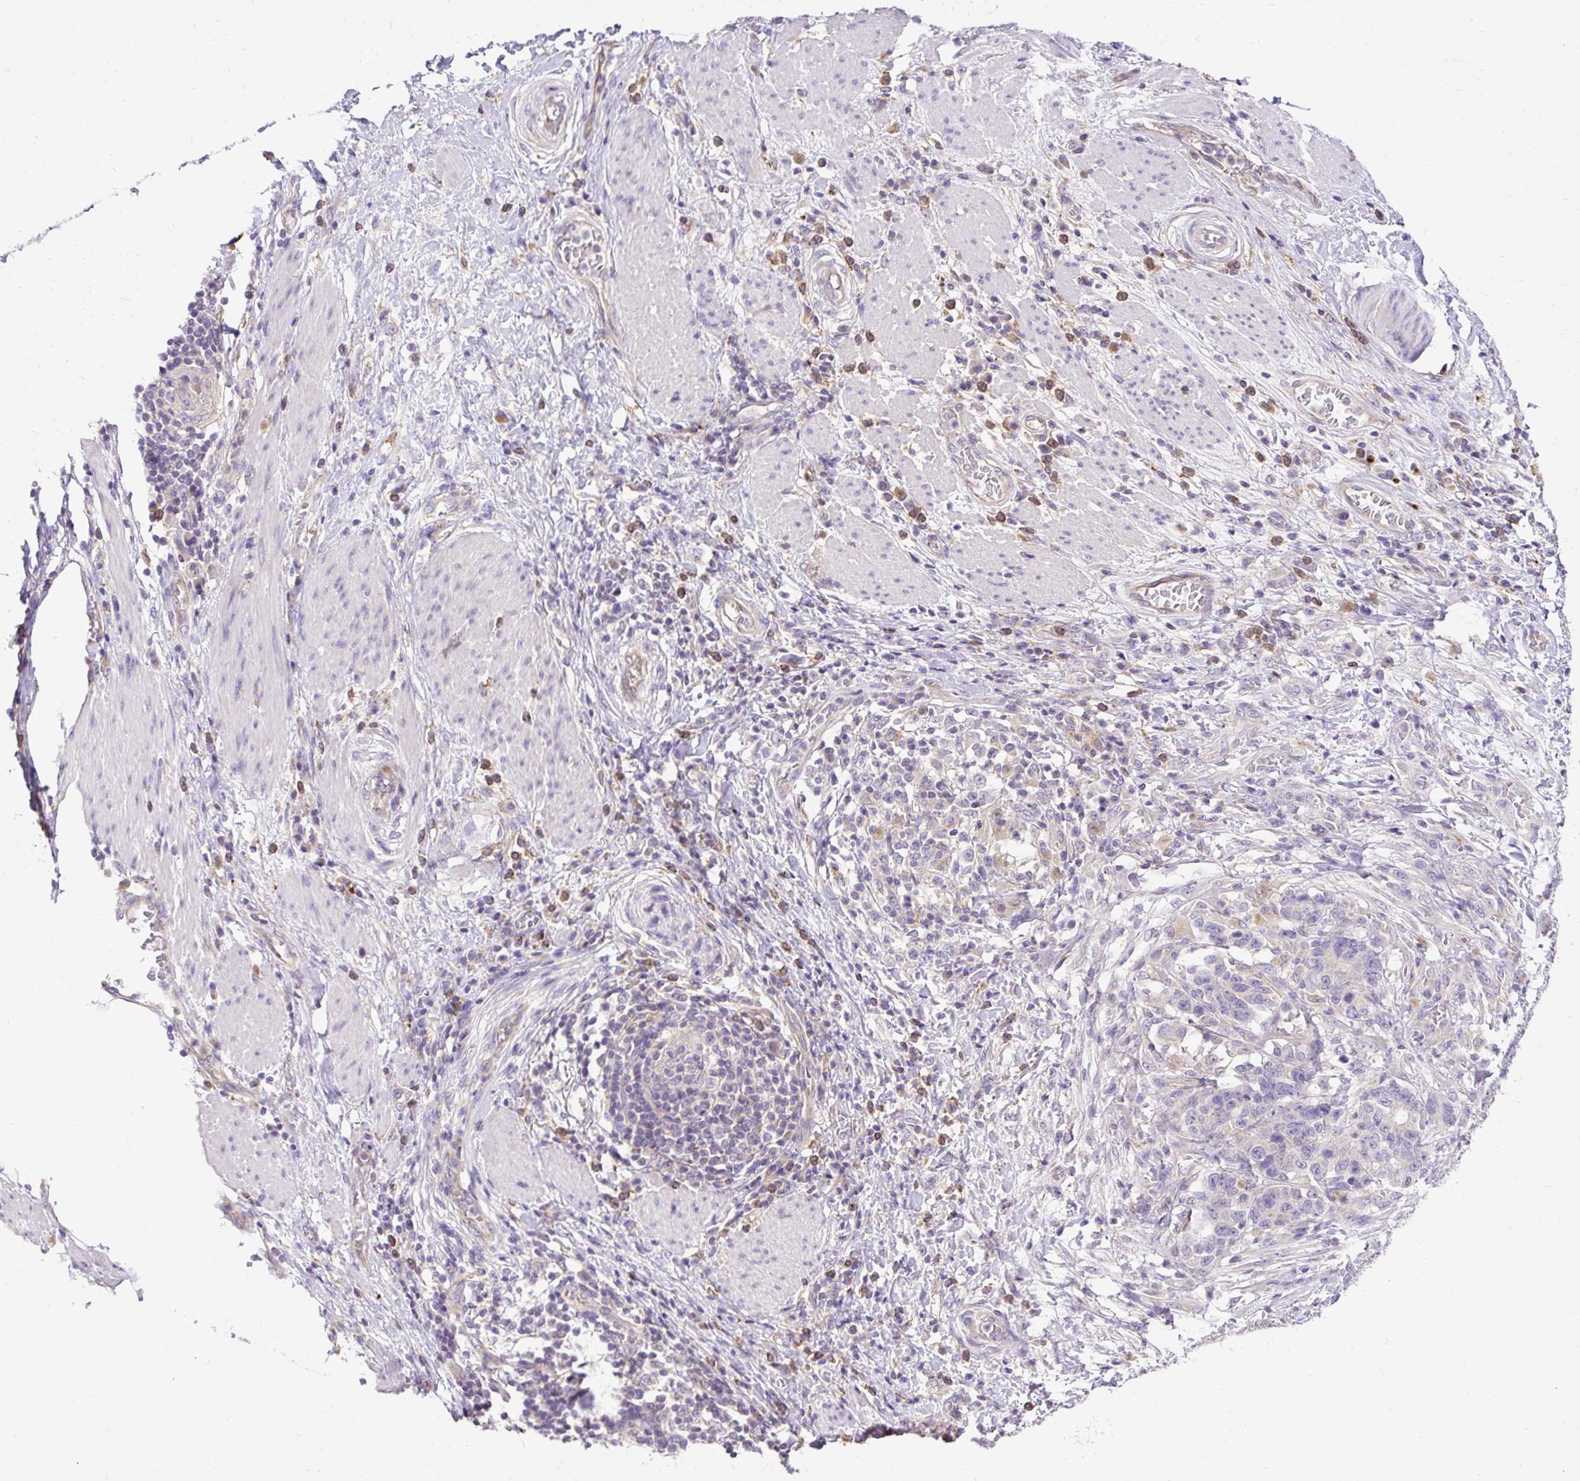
{"staining": {"intensity": "negative", "quantity": "none", "location": "none"}, "tissue": "stomach cancer", "cell_type": "Tumor cells", "image_type": "cancer", "snomed": [{"axis": "morphology", "description": "Normal tissue, NOS"}, {"axis": "morphology", "description": "Adenocarcinoma, NOS"}, {"axis": "topography", "description": "Stomach"}], "caption": "Human adenocarcinoma (stomach) stained for a protein using immunohistochemistry demonstrates no expression in tumor cells.", "gene": "HEXB", "patient": {"sex": "female", "age": 64}}